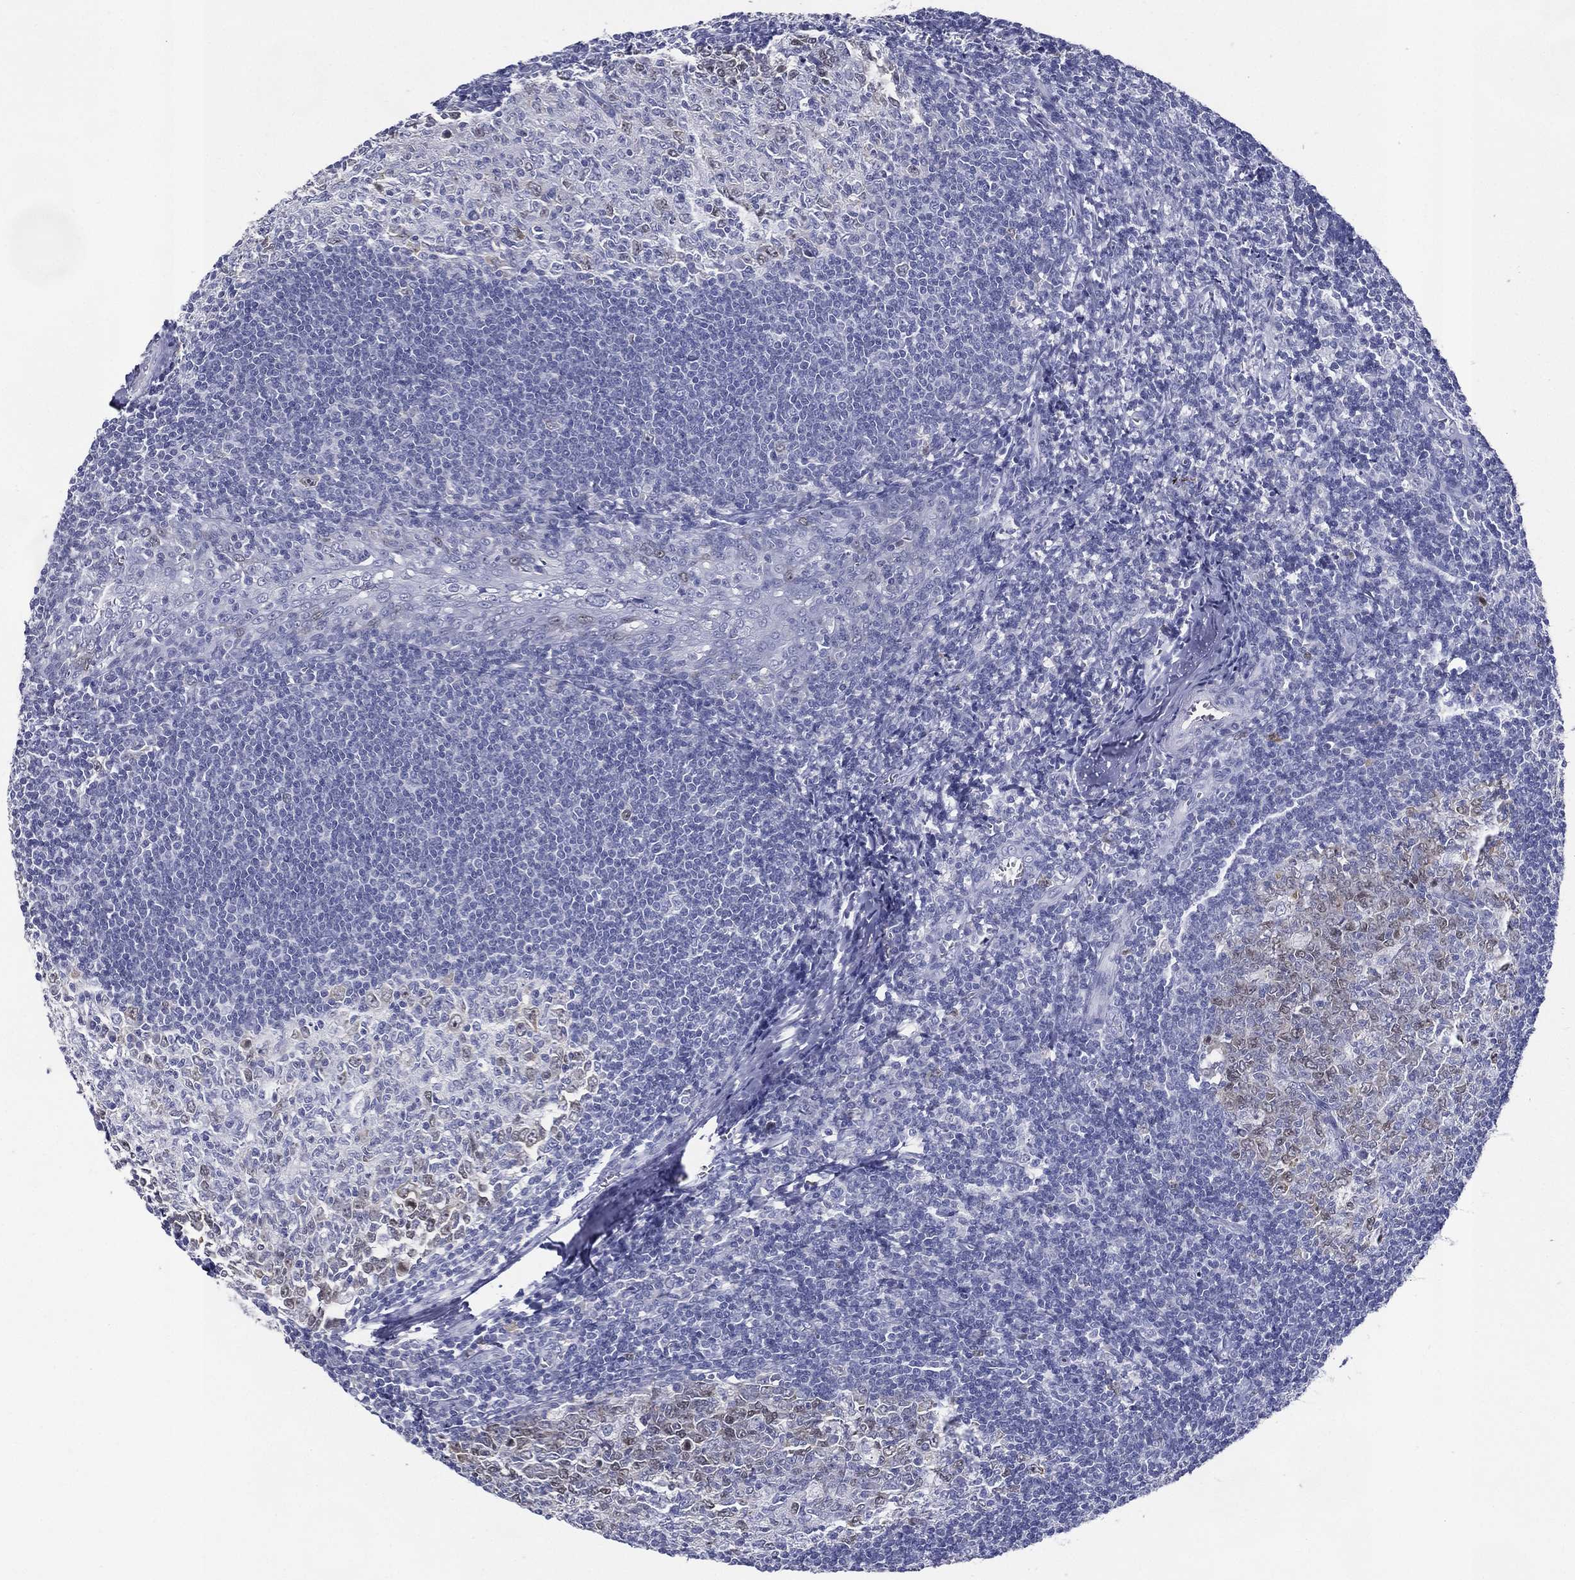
{"staining": {"intensity": "weak", "quantity": "<25%", "location": "cytoplasmic/membranous"}, "tissue": "tonsil", "cell_type": "Germinal center cells", "image_type": "normal", "snomed": [{"axis": "morphology", "description": "Normal tissue, NOS"}, {"axis": "topography", "description": "Tonsil"}], "caption": "An immunohistochemistry (IHC) histopathology image of normal tonsil is shown. There is no staining in germinal center cells of tonsil.", "gene": "KIF2C", "patient": {"sex": "male", "age": 33}}